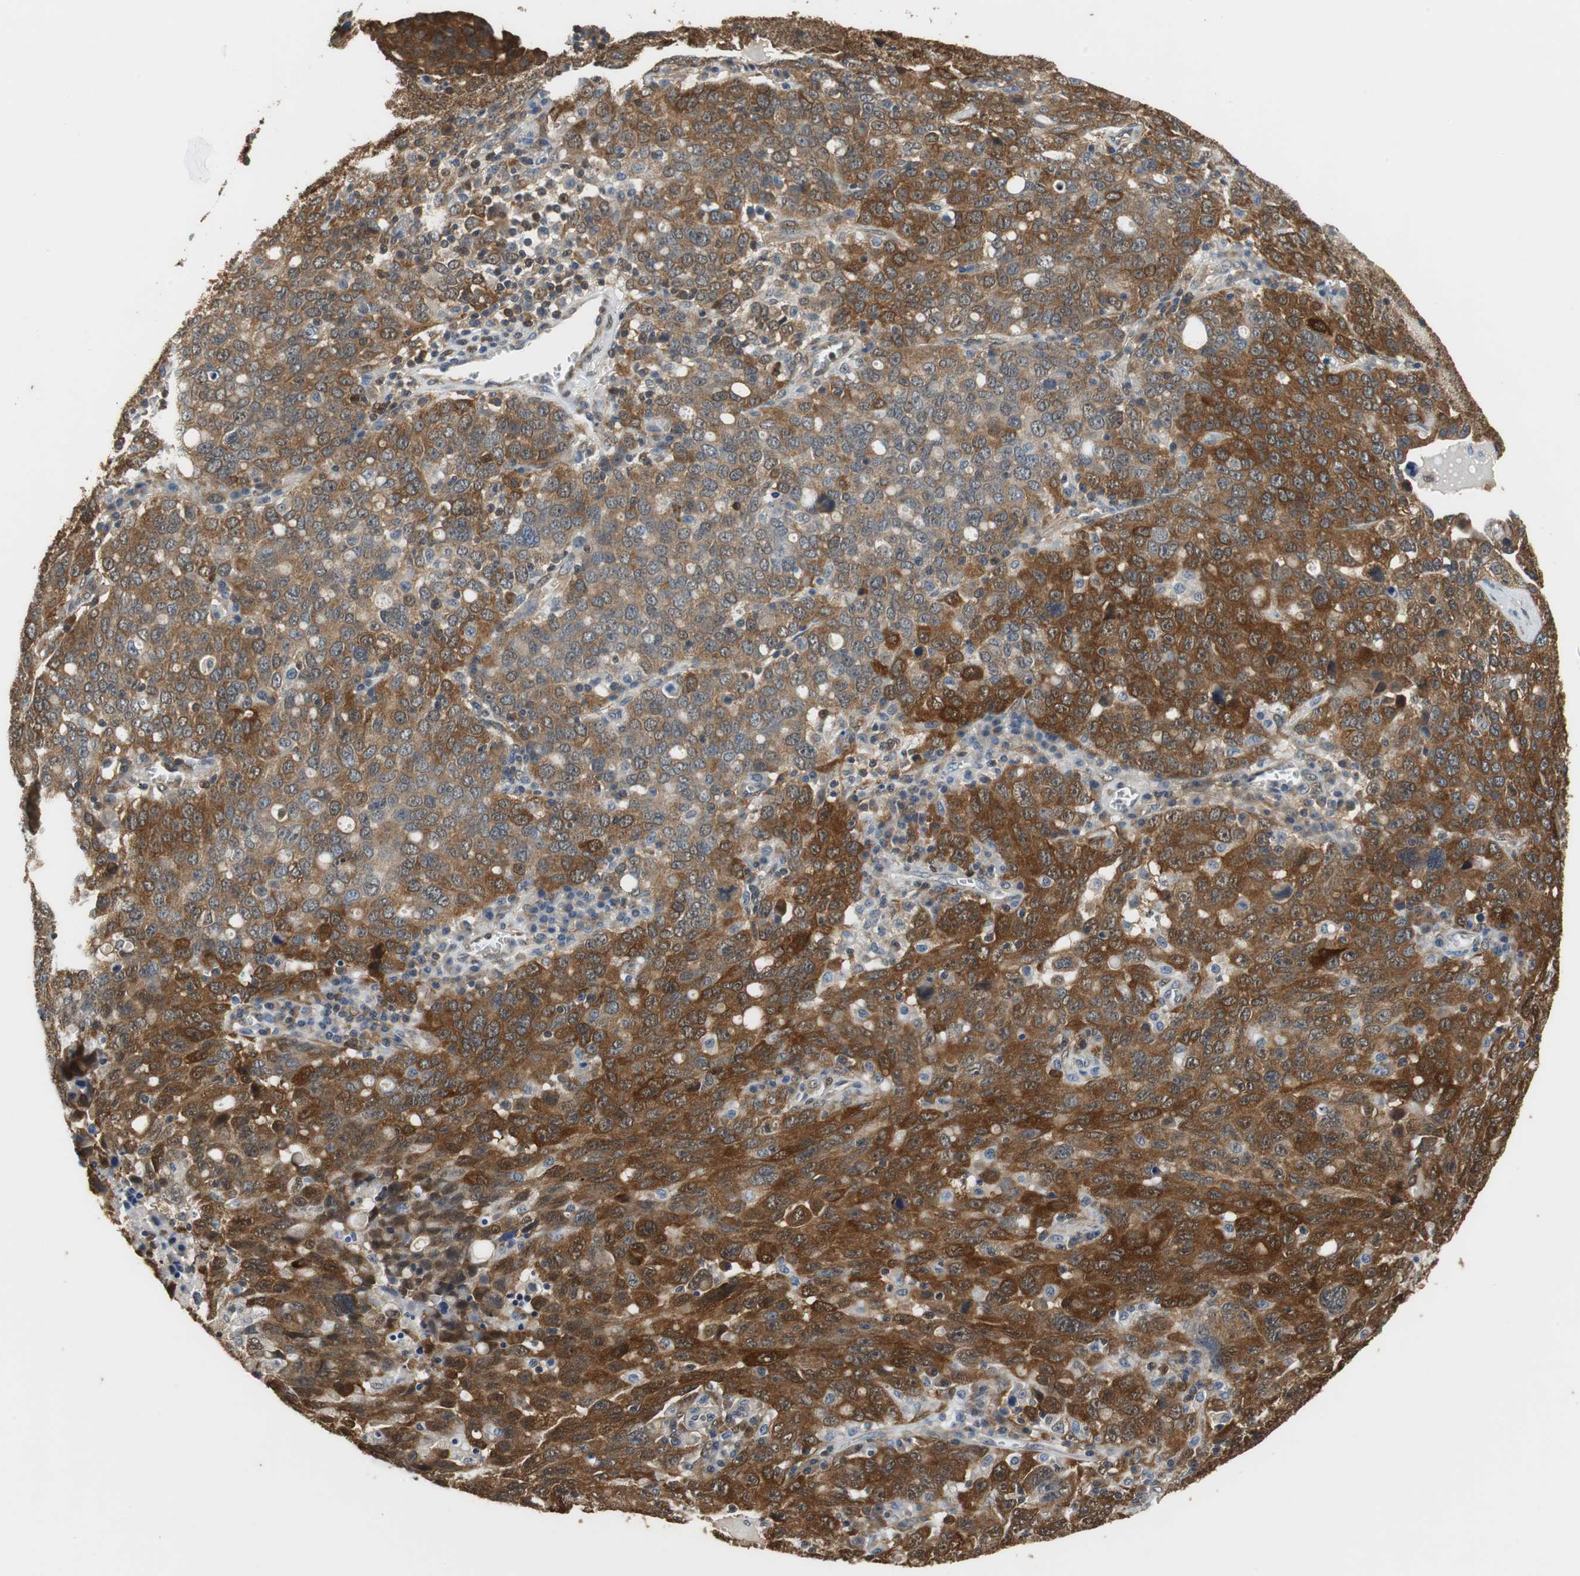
{"staining": {"intensity": "strong", "quantity": ">75%", "location": "cytoplasmic/membranous"}, "tissue": "ovarian cancer", "cell_type": "Tumor cells", "image_type": "cancer", "snomed": [{"axis": "morphology", "description": "Carcinoma, endometroid"}, {"axis": "topography", "description": "Ovary"}], "caption": "A photomicrograph showing strong cytoplasmic/membranous expression in about >75% of tumor cells in ovarian cancer, as visualized by brown immunohistochemical staining.", "gene": "UBQLN2", "patient": {"sex": "female", "age": 62}}